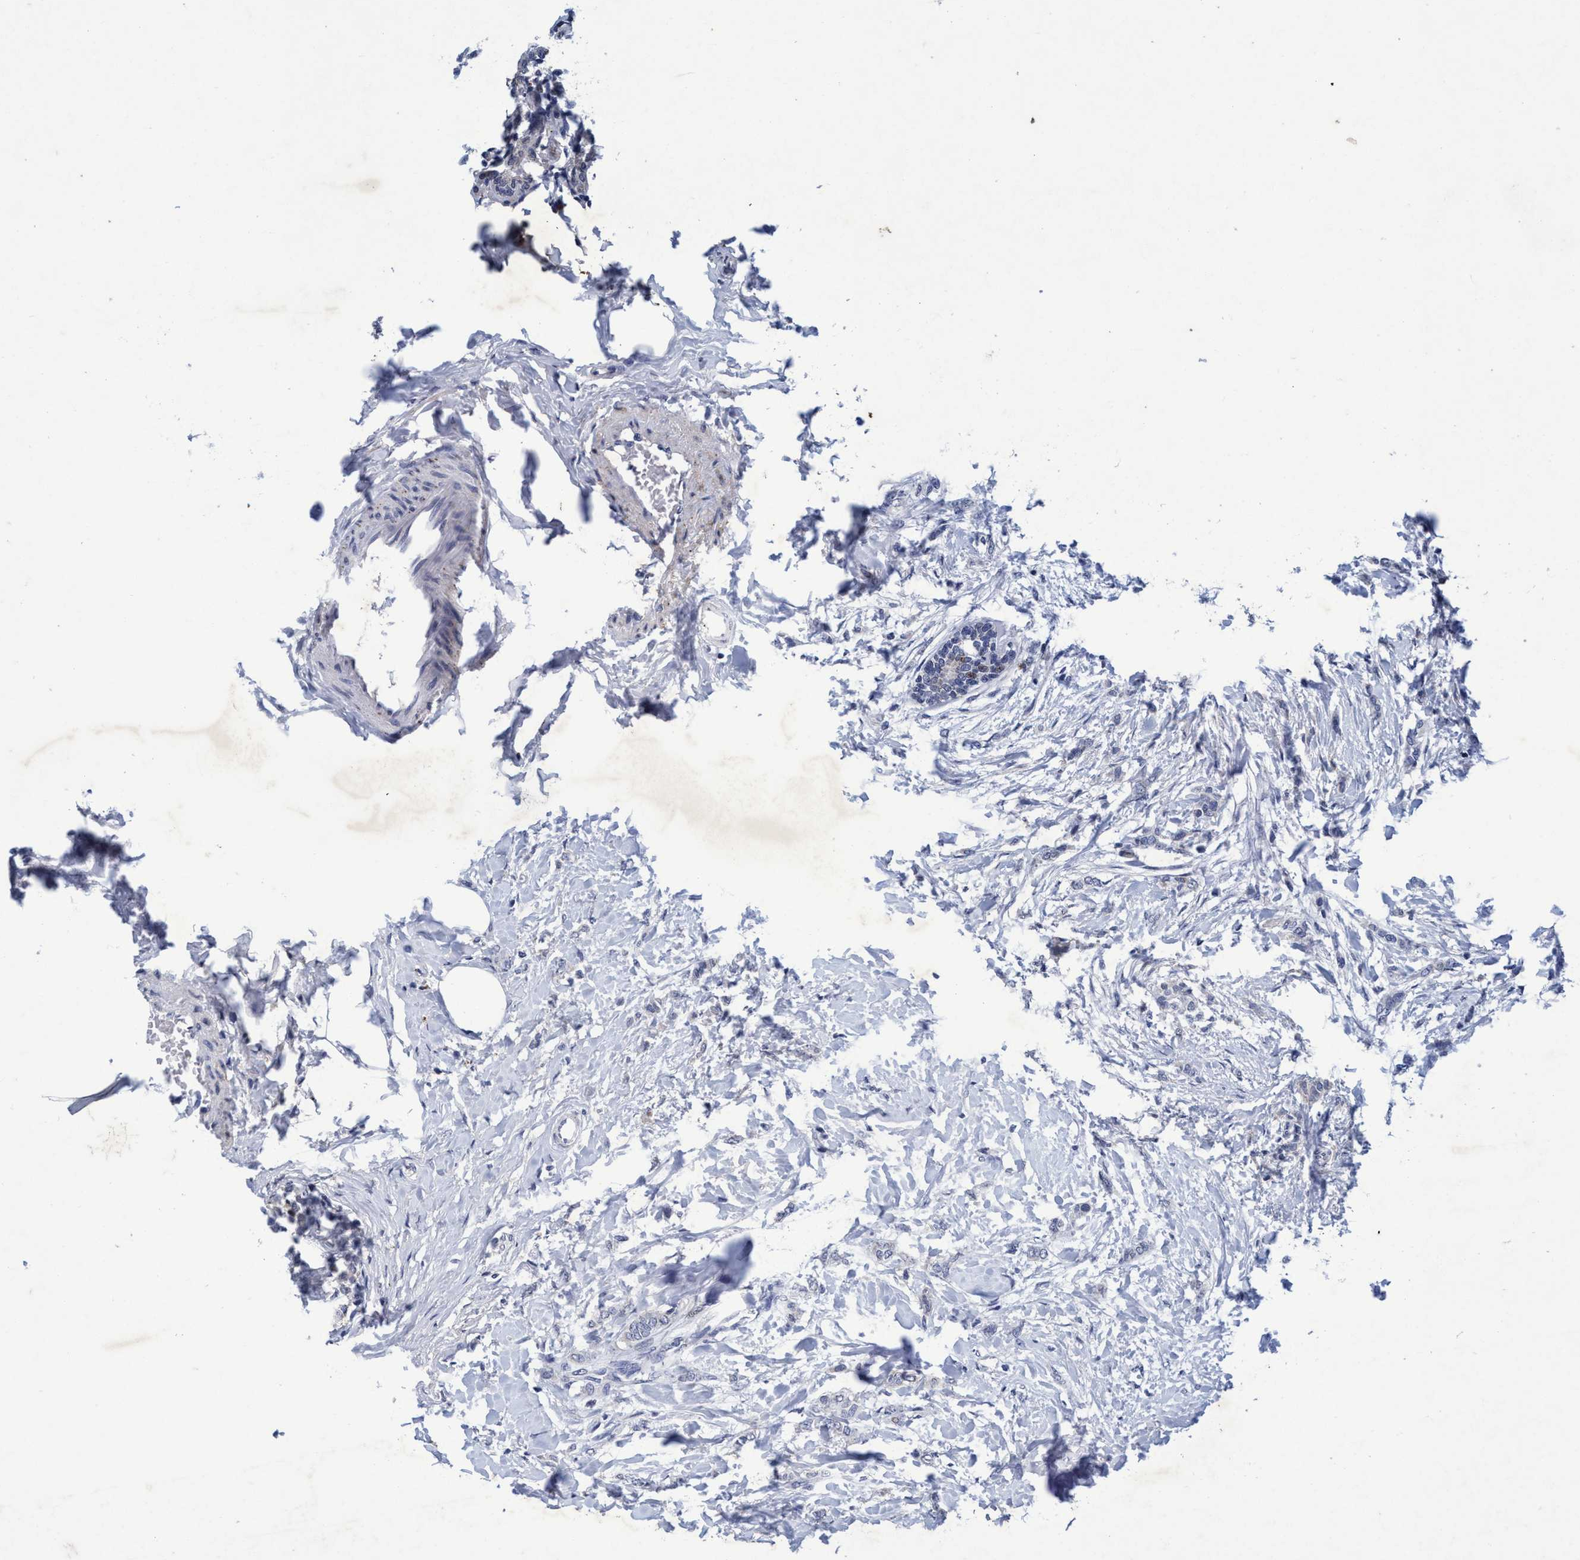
{"staining": {"intensity": "negative", "quantity": "none", "location": "none"}, "tissue": "breast cancer", "cell_type": "Tumor cells", "image_type": "cancer", "snomed": [{"axis": "morphology", "description": "Lobular carcinoma, in situ"}, {"axis": "morphology", "description": "Lobular carcinoma"}, {"axis": "topography", "description": "Breast"}], "caption": "Immunohistochemical staining of breast lobular carcinoma demonstrates no significant expression in tumor cells. (DAB (3,3'-diaminobenzidine) IHC with hematoxylin counter stain).", "gene": "GRB14", "patient": {"sex": "female", "age": 41}}